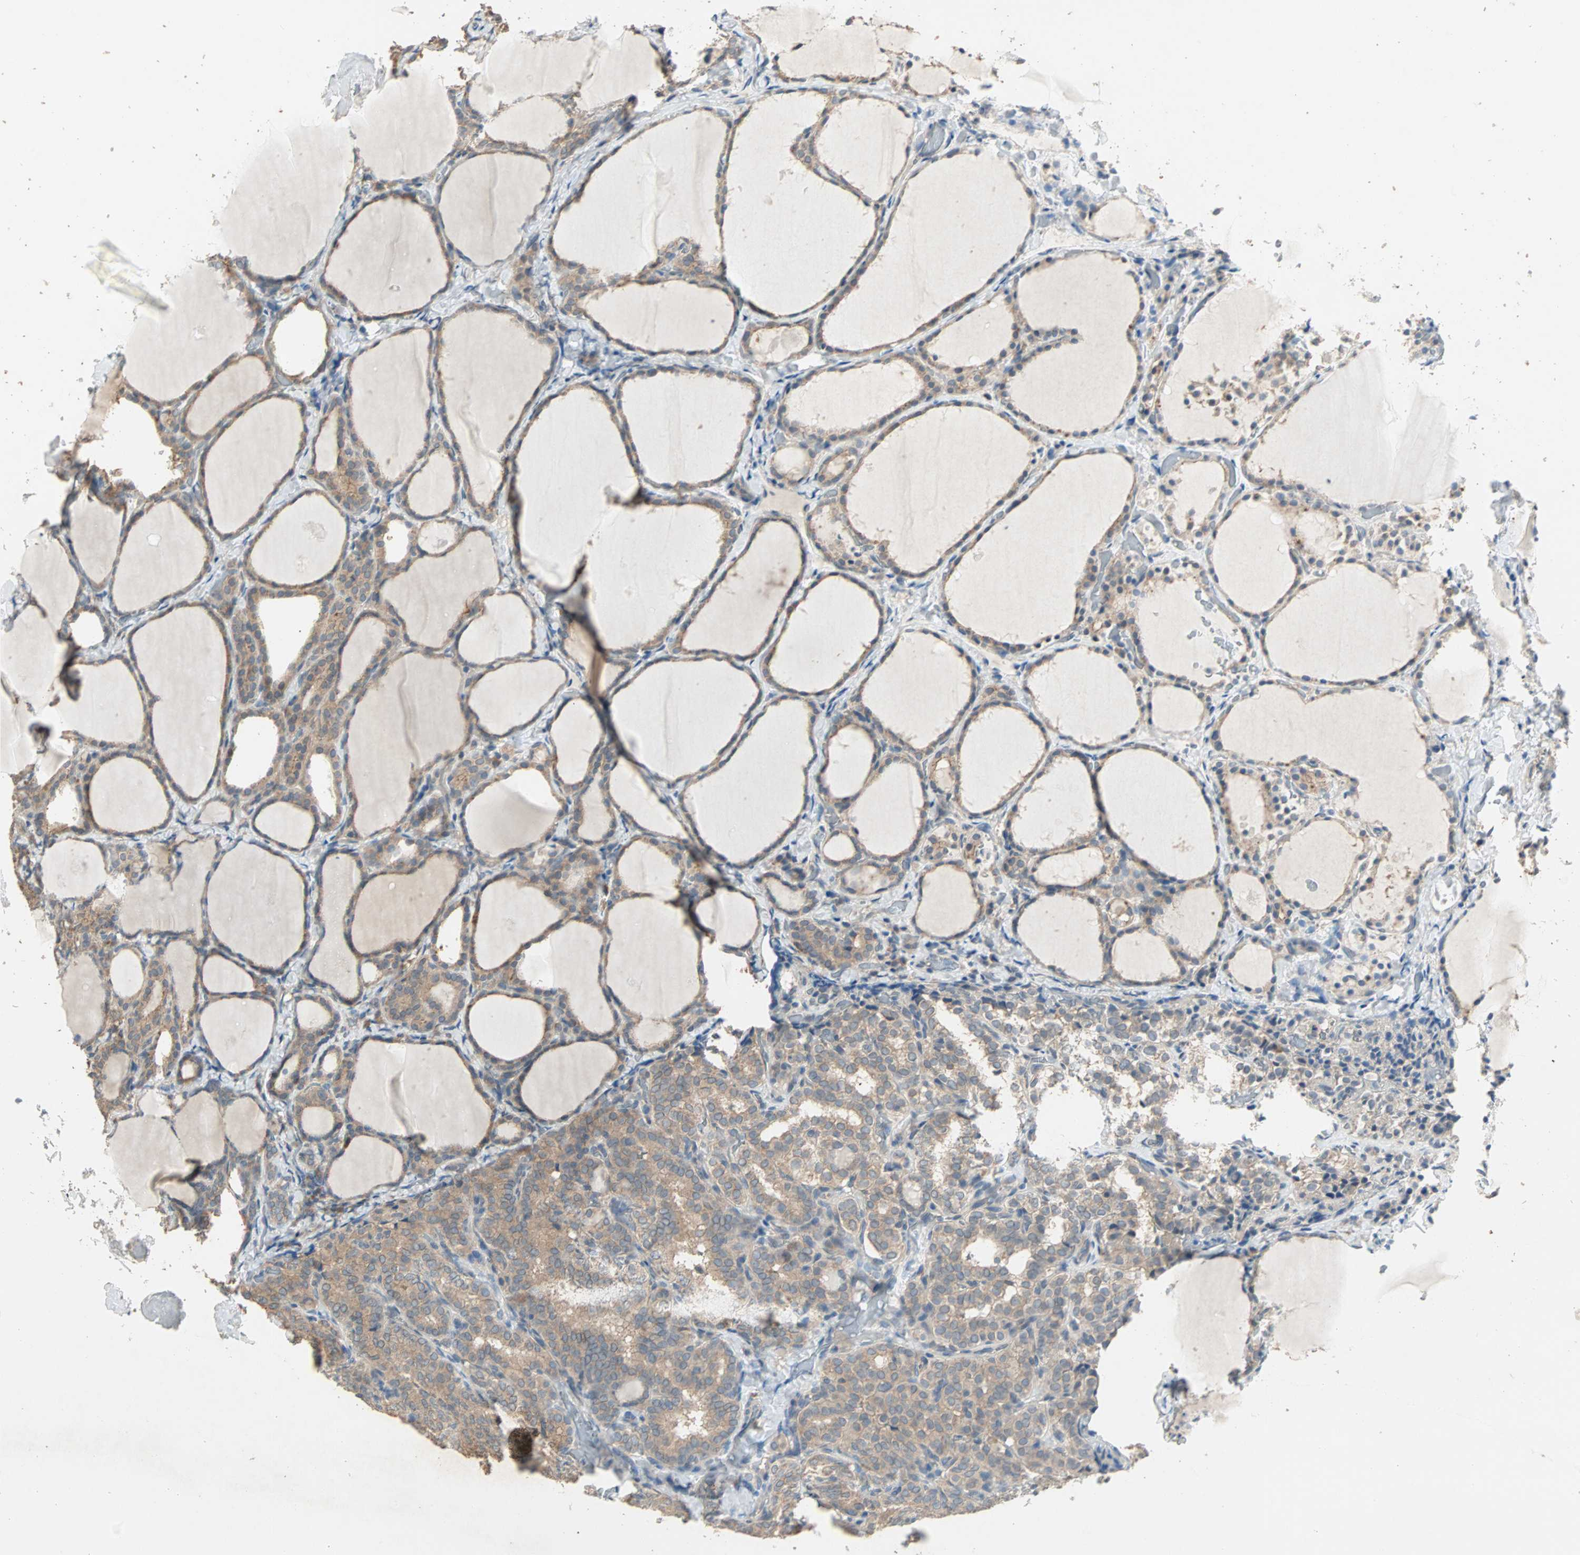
{"staining": {"intensity": "moderate", "quantity": ">75%", "location": "cytoplasmic/membranous"}, "tissue": "thyroid cancer", "cell_type": "Tumor cells", "image_type": "cancer", "snomed": [{"axis": "morphology", "description": "Normal tissue, NOS"}, {"axis": "morphology", "description": "Papillary adenocarcinoma, NOS"}, {"axis": "topography", "description": "Thyroid gland"}], "caption": "High-power microscopy captured an immunohistochemistry histopathology image of papillary adenocarcinoma (thyroid), revealing moderate cytoplasmic/membranous expression in about >75% of tumor cells.", "gene": "TTF2", "patient": {"sex": "female", "age": 30}}